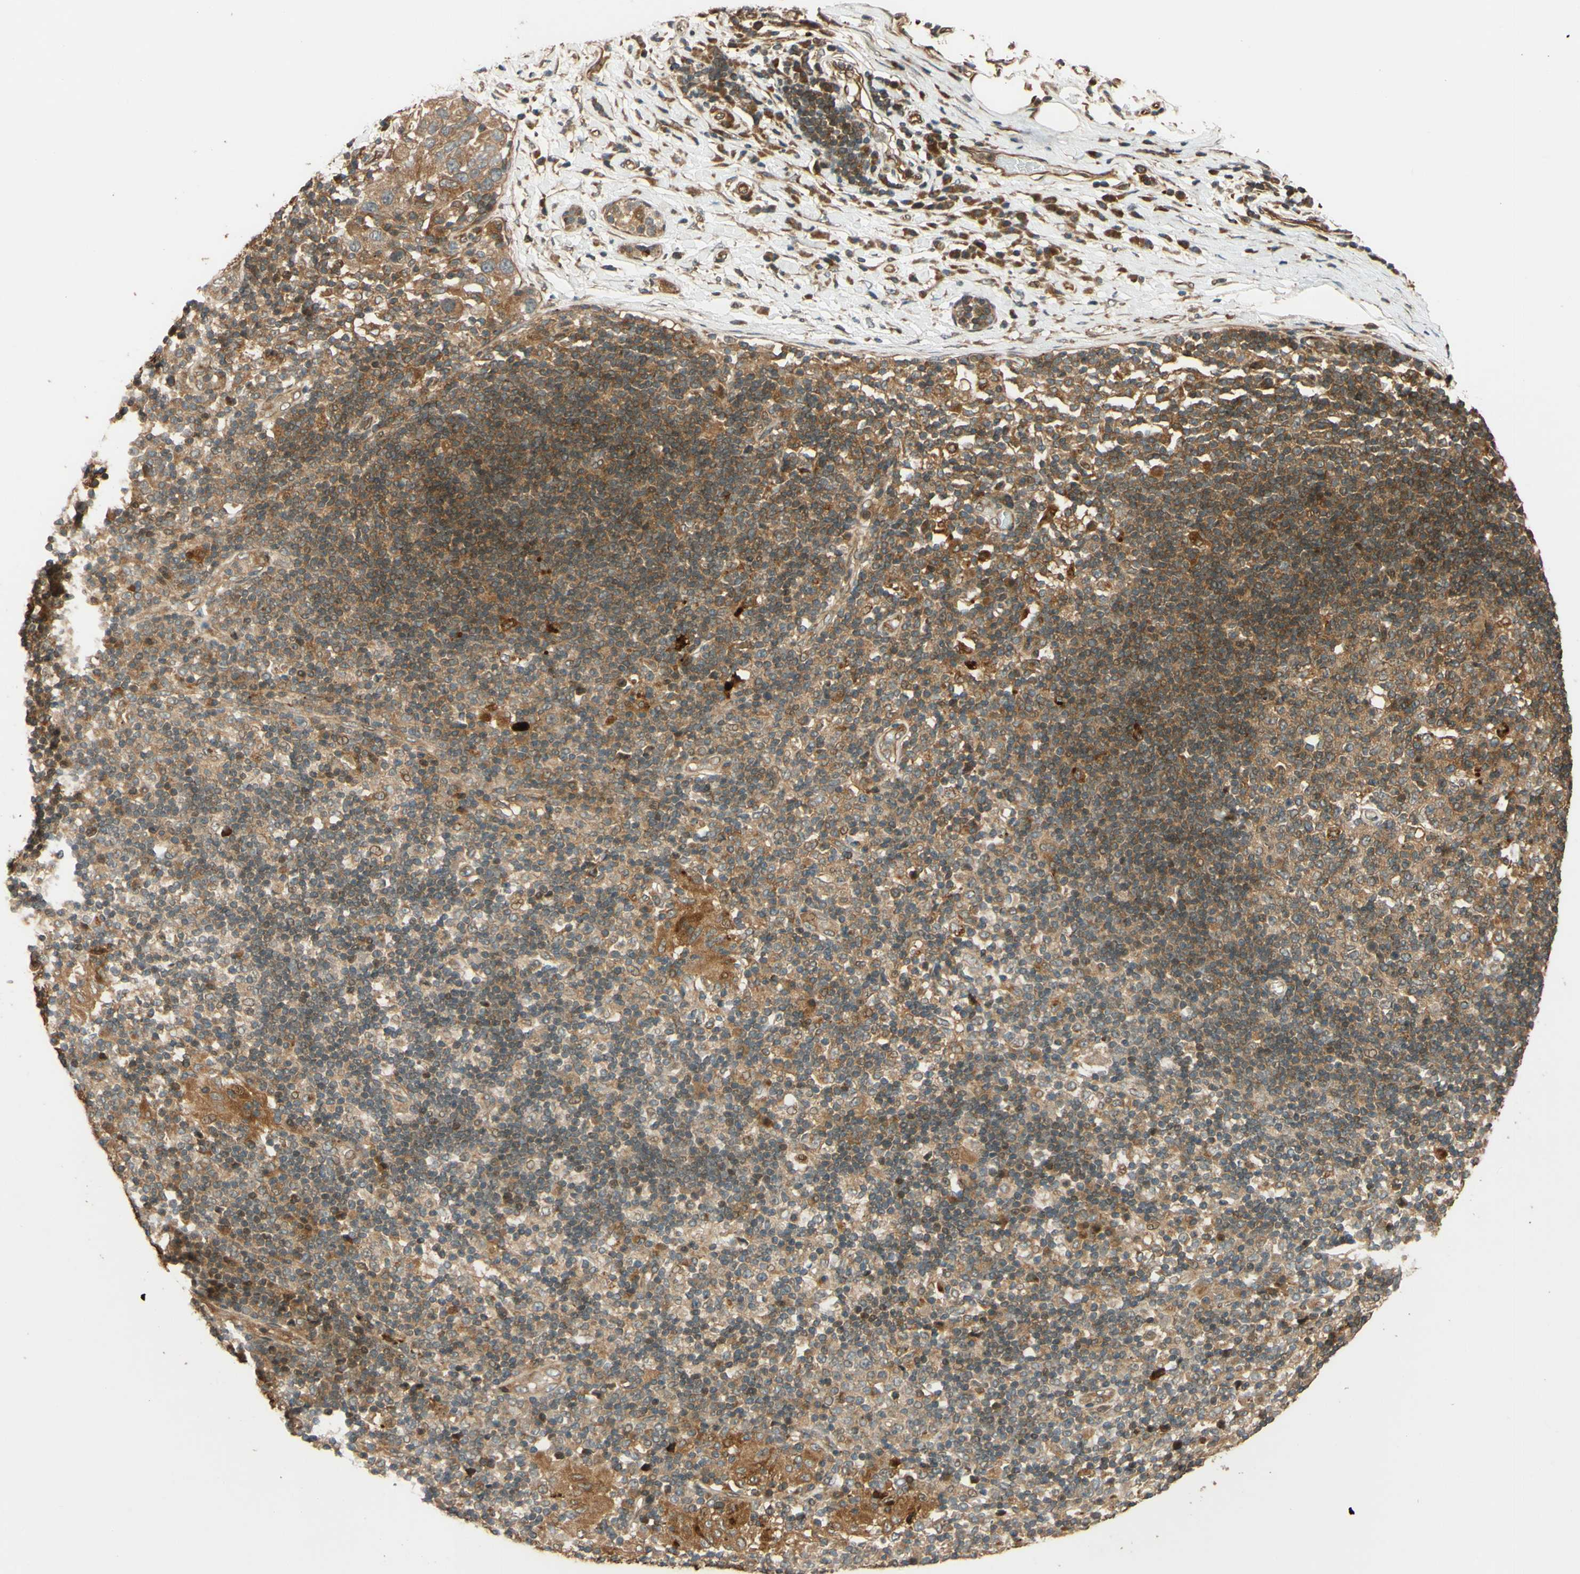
{"staining": {"intensity": "moderate", "quantity": ">75%", "location": "cytoplasmic/membranous"}, "tissue": "adipose tissue", "cell_type": "Adipocytes", "image_type": "normal", "snomed": [{"axis": "morphology", "description": "Normal tissue, NOS"}, {"axis": "morphology", "description": "Adenocarcinoma, NOS"}, {"axis": "topography", "description": "Esophagus"}], "caption": "A photomicrograph showing moderate cytoplasmic/membranous expression in approximately >75% of adipocytes in normal adipose tissue, as visualized by brown immunohistochemical staining.", "gene": "RNF19A", "patient": {"sex": "male", "age": 62}}